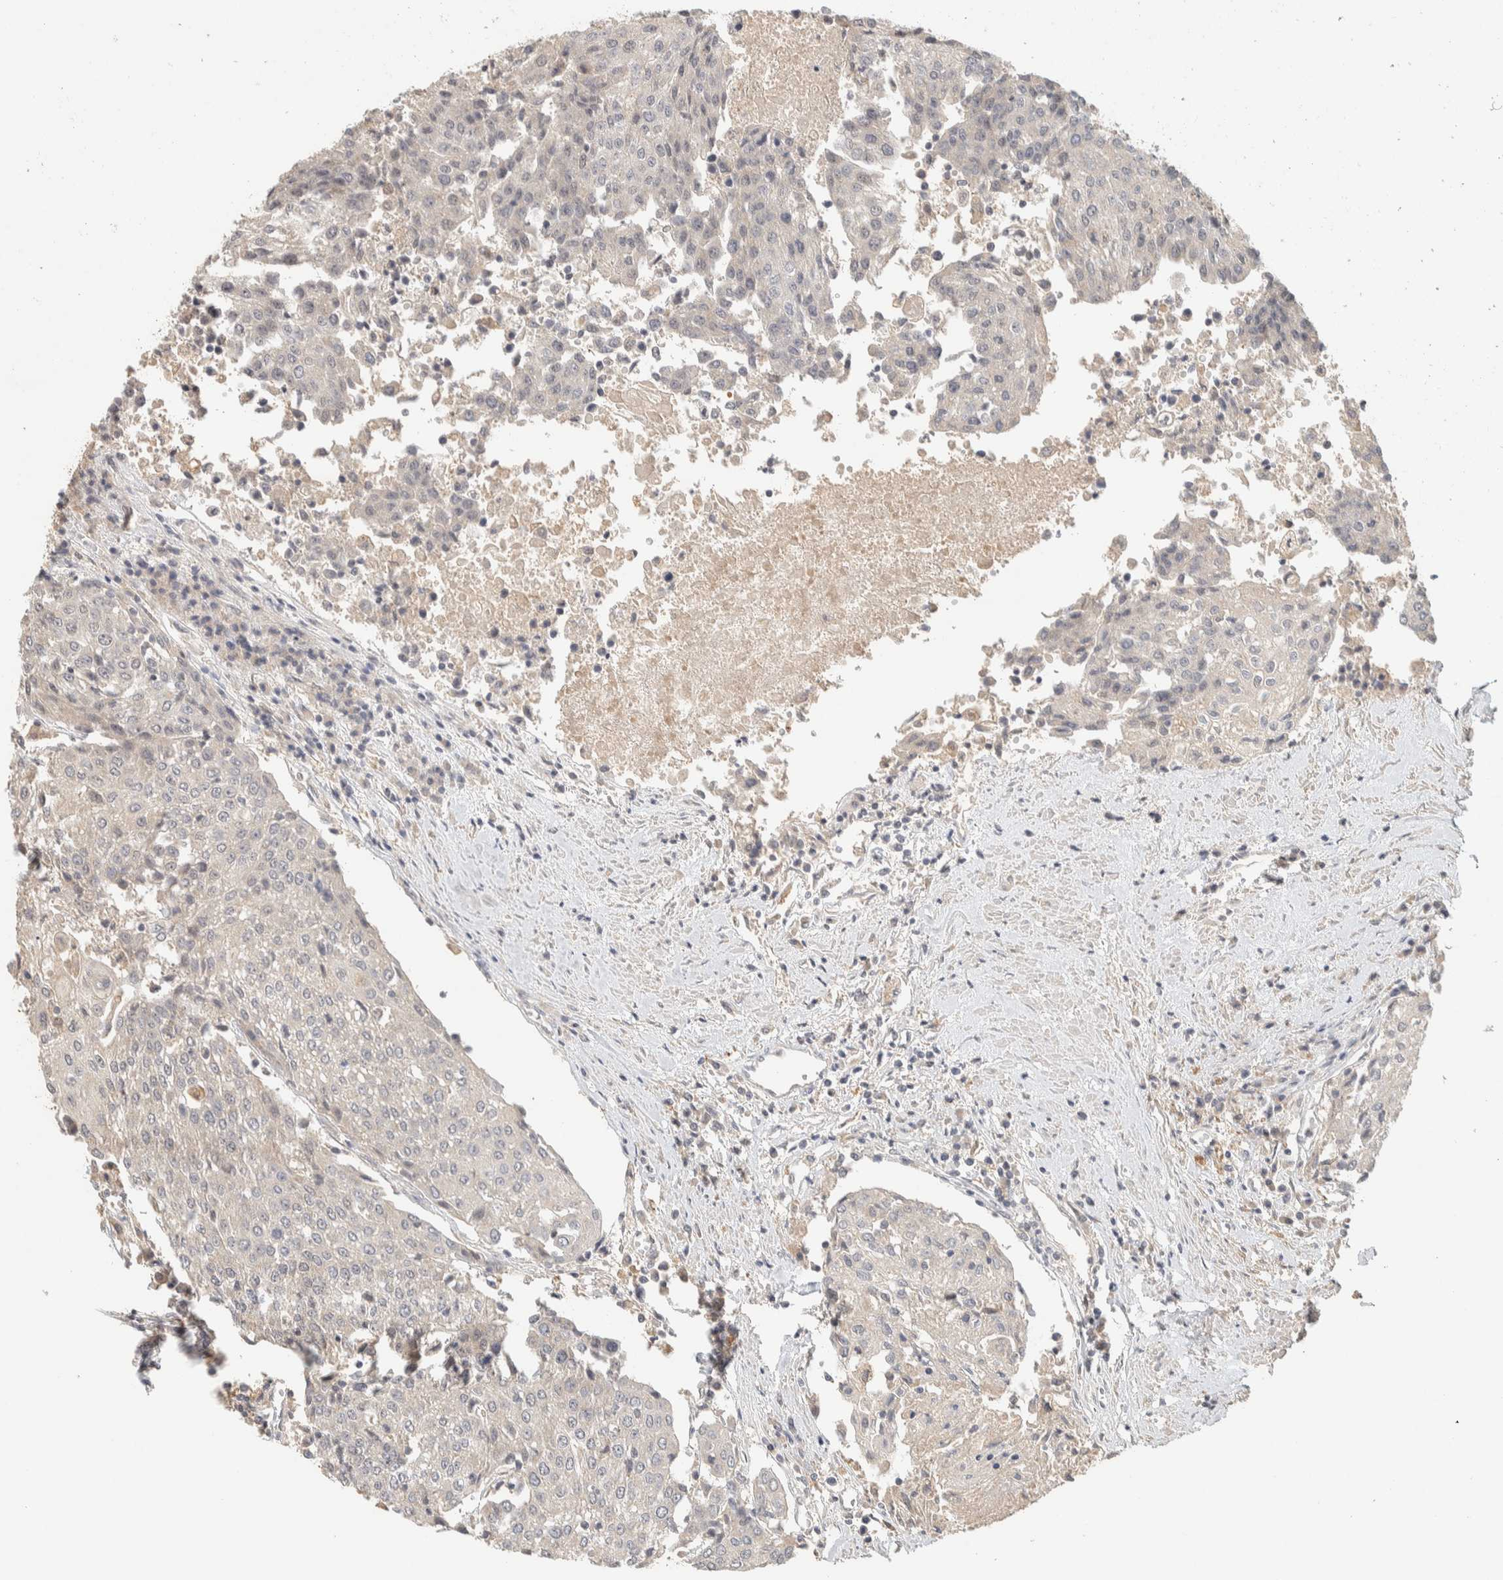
{"staining": {"intensity": "negative", "quantity": "none", "location": "none"}, "tissue": "urothelial cancer", "cell_type": "Tumor cells", "image_type": "cancer", "snomed": [{"axis": "morphology", "description": "Urothelial carcinoma, High grade"}, {"axis": "topography", "description": "Urinary bladder"}], "caption": "Immunohistochemical staining of urothelial cancer exhibits no significant expression in tumor cells.", "gene": "ITPA", "patient": {"sex": "female", "age": 85}}